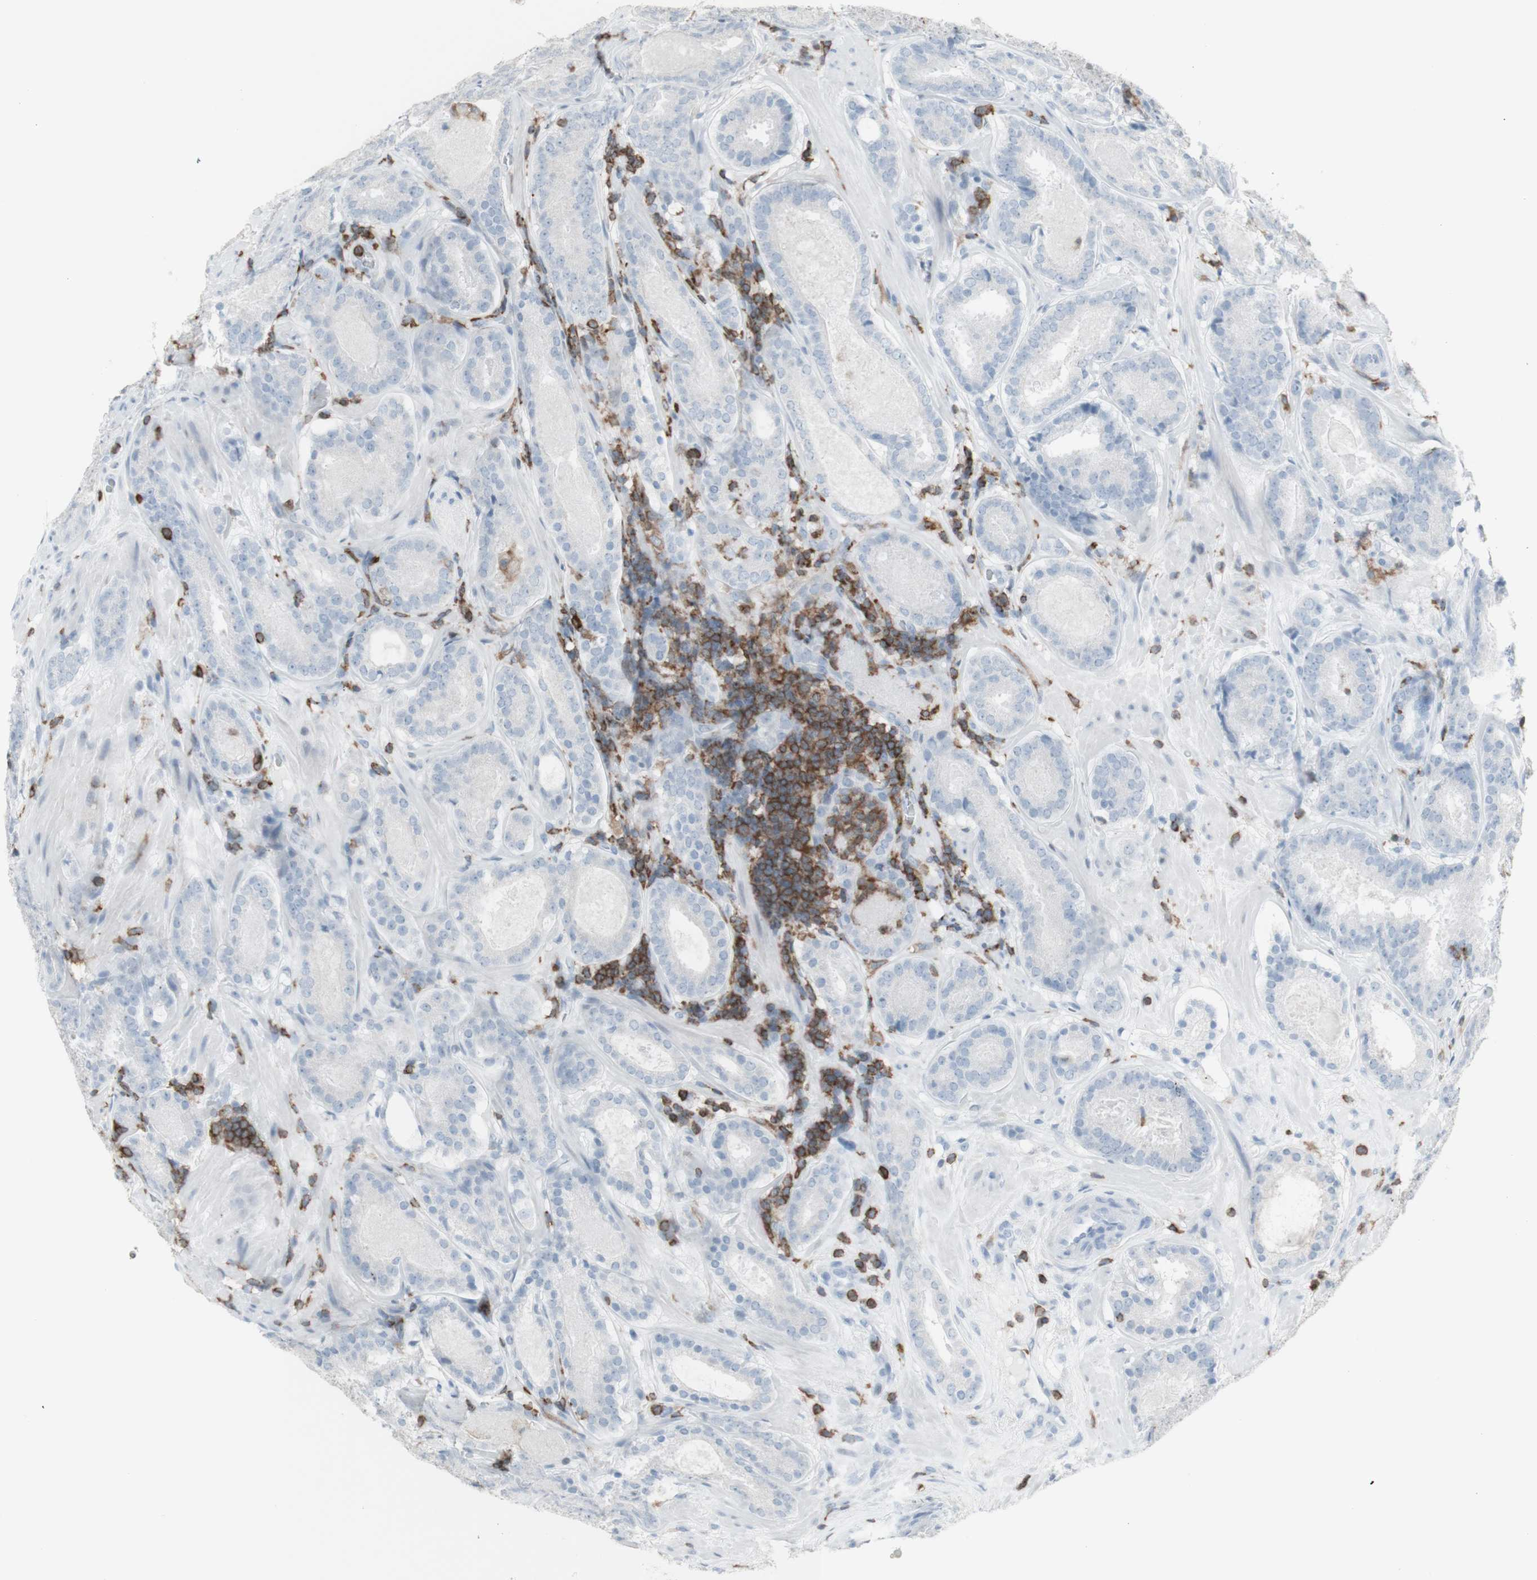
{"staining": {"intensity": "negative", "quantity": "none", "location": "none"}, "tissue": "prostate cancer", "cell_type": "Tumor cells", "image_type": "cancer", "snomed": [{"axis": "morphology", "description": "Adenocarcinoma, Low grade"}, {"axis": "topography", "description": "Prostate"}], "caption": "Protein analysis of prostate adenocarcinoma (low-grade) exhibits no significant expression in tumor cells. (Brightfield microscopy of DAB (3,3'-diaminobenzidine) IHC at high magnification).", "gene": "NRG1", "patient": {"sex": "male", "age": 69}}